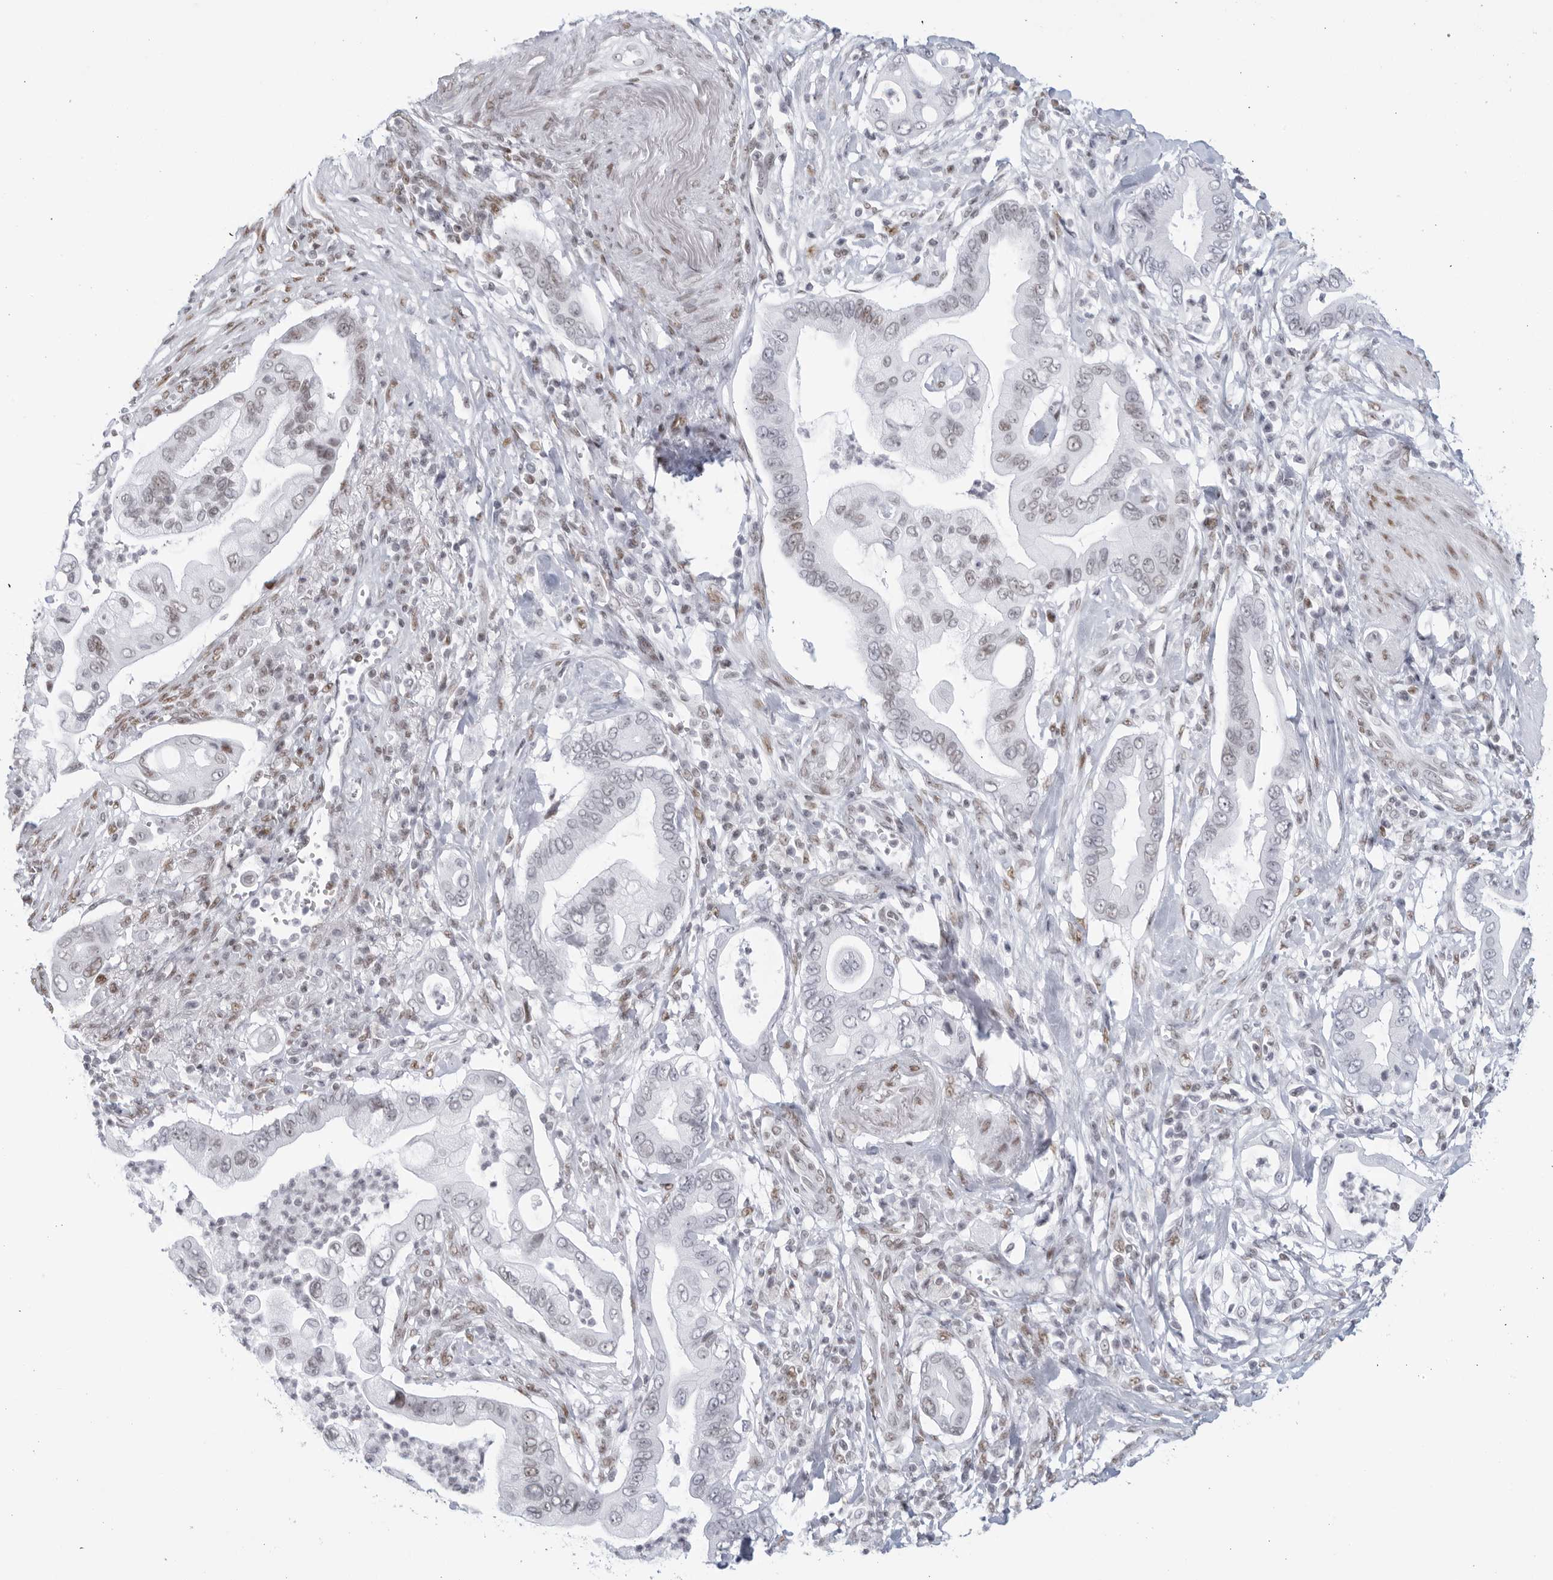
{"staining": {"intensity": "weak", "quantity": "<25%", "location": "nuclear"}, "tissue": "pancreatic cancer", "cell_type": "Tumor cells", "image_type": "cancer", "snomed": [{"axis": "morphology", "description": "Adenocarcinoma, NOS"}, {"axis": "topography", "description": "Pancreas"}], "caption": "An image of pancreatic cancer (adenocarcinoma) stained for a protein reveals no brown staining in tumor cells.", "gene": "HP1BP3", "patient": {"sex": "male", "age": 78}}